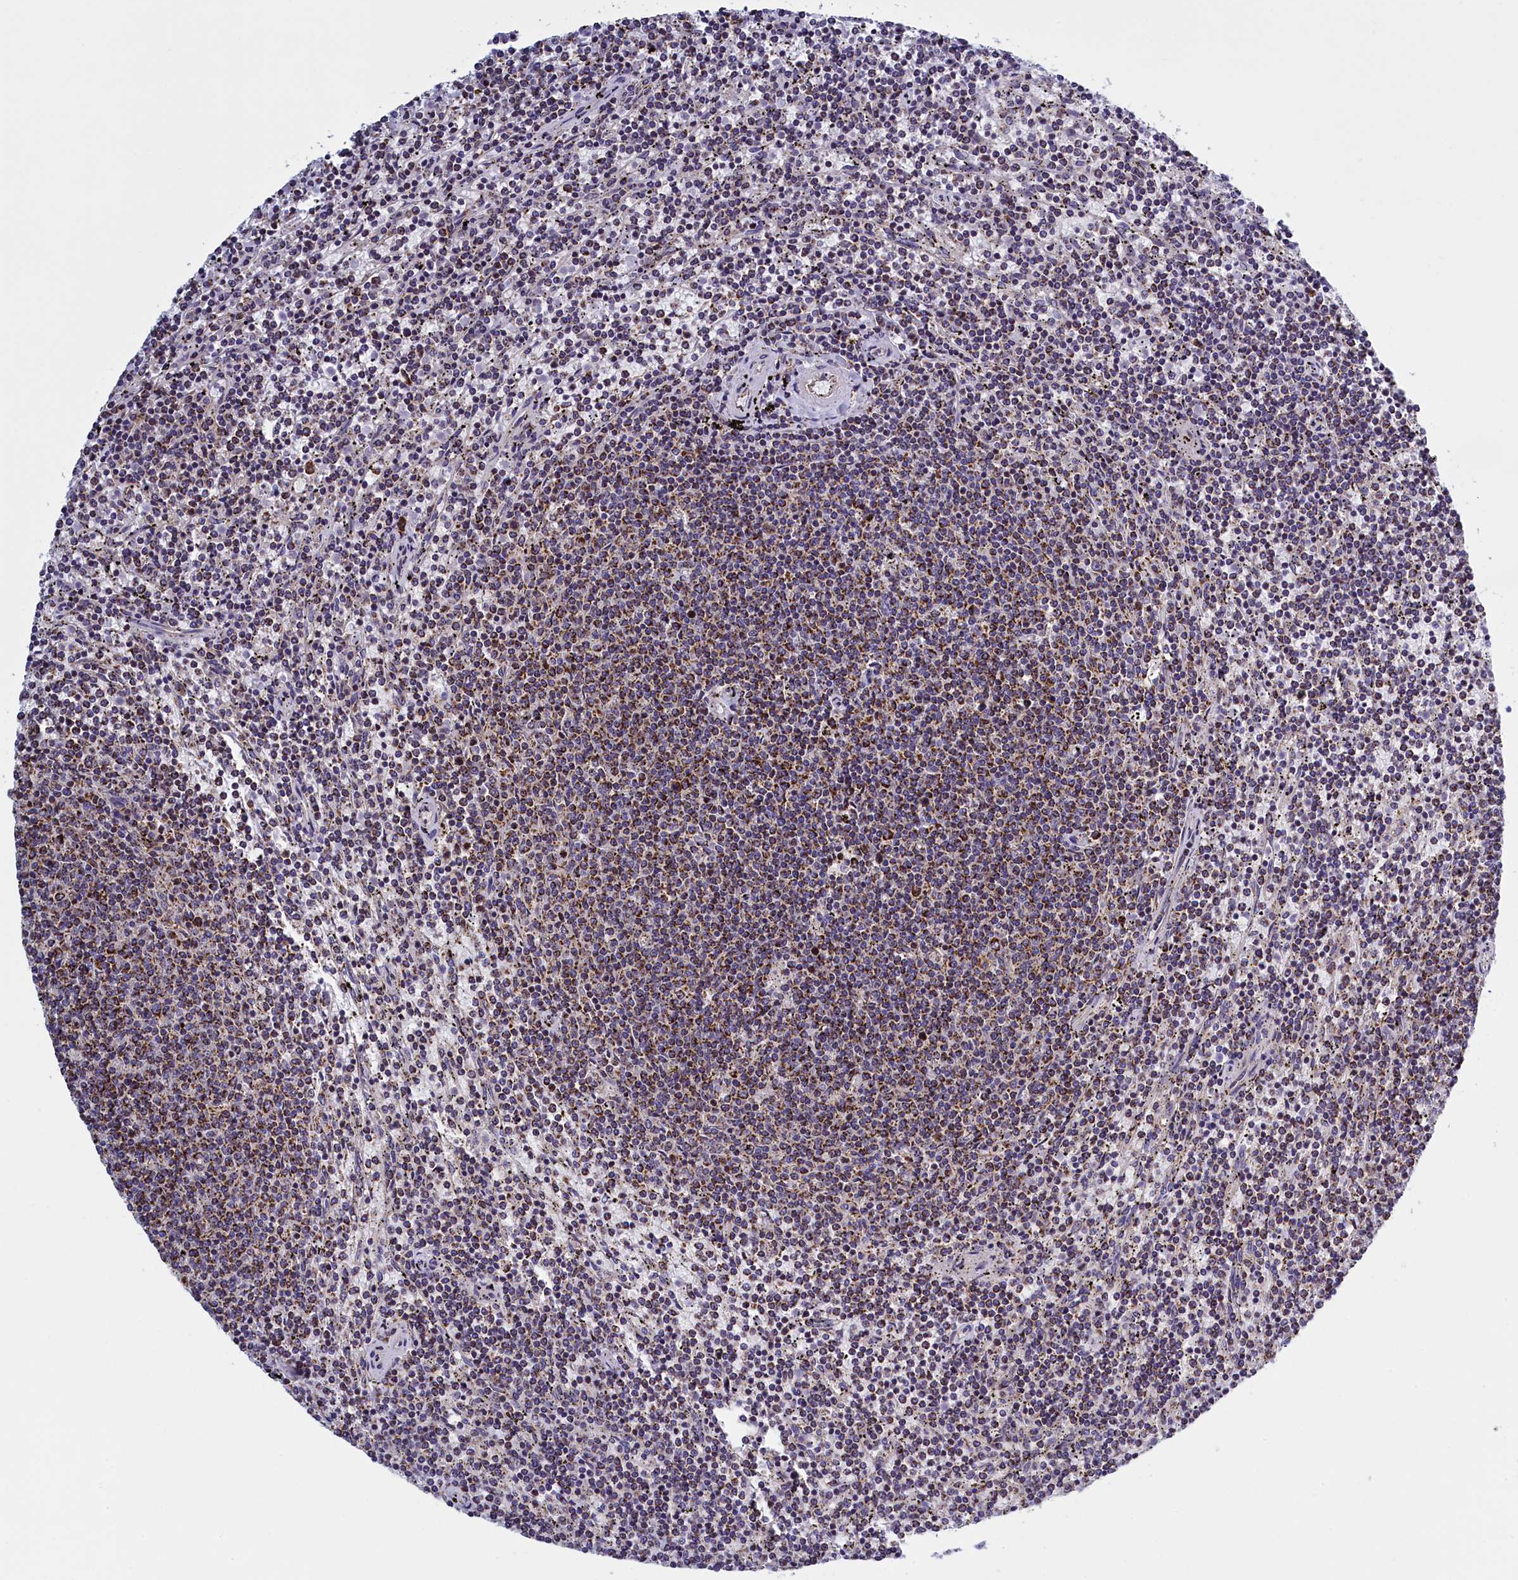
{"staining": {"intensity": "moderate", "quantity": "25%-75%", "location": "cytoplasmic/membranous"}, "tissue": "lymphoma", "cell_type": "Tumor cells", "image_type": "cancer", "snomed": [{"axis": "morphology", "description": "Malignant lymphoma, non-Hodgkin's type, Low grade"}, {"axis": "topography", "description": "Spleen"}], "caption": "Lymphoma stained for a protein (brown) exhibits moderate cytoplasmic/membranous positive positivity in approximately 25%-75% of tumor cells.", "gene": "IFT122", "patient": {"sex": "female", "age": 50}}